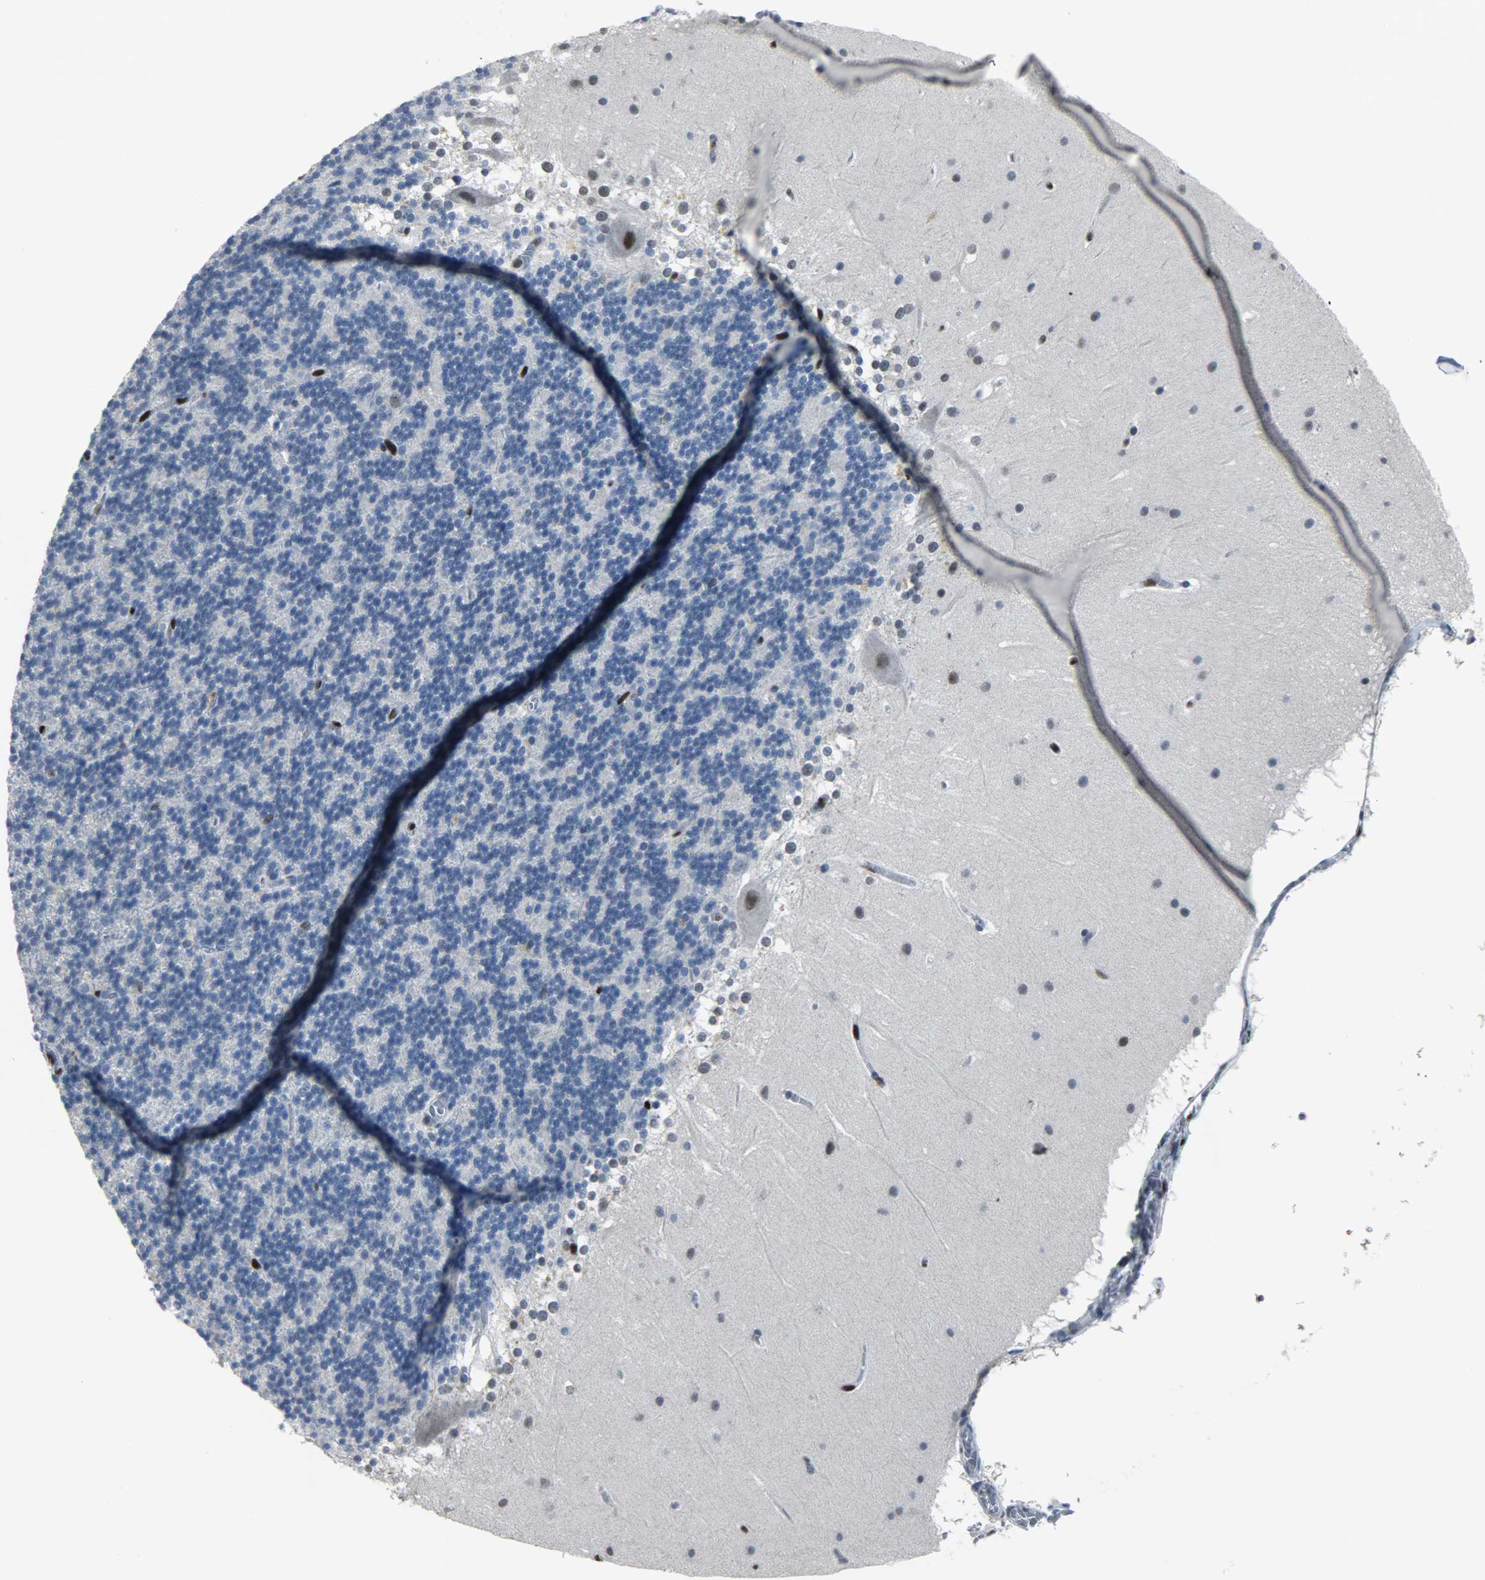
{"staining": {"intensity": "negative", "quantity": "none", "location": "none"}, "tissue": "cerebellum", "cell_type": "Cells in granular layer", "image_type": "normal", "snomed": [{"axis": "morphology", "description": "Normal tissue, NOS"}, {"axis": "topography", "description": "Cerebellum"}], "caption": "This histopathology image is of normal cerebellum stained with IHC to label a protein in brown with the nuclei are counter-stained blue. There is no expression in cells in granular layer.", "gene": "PPARG", "patient": {"sex": "female", "age": 19}}